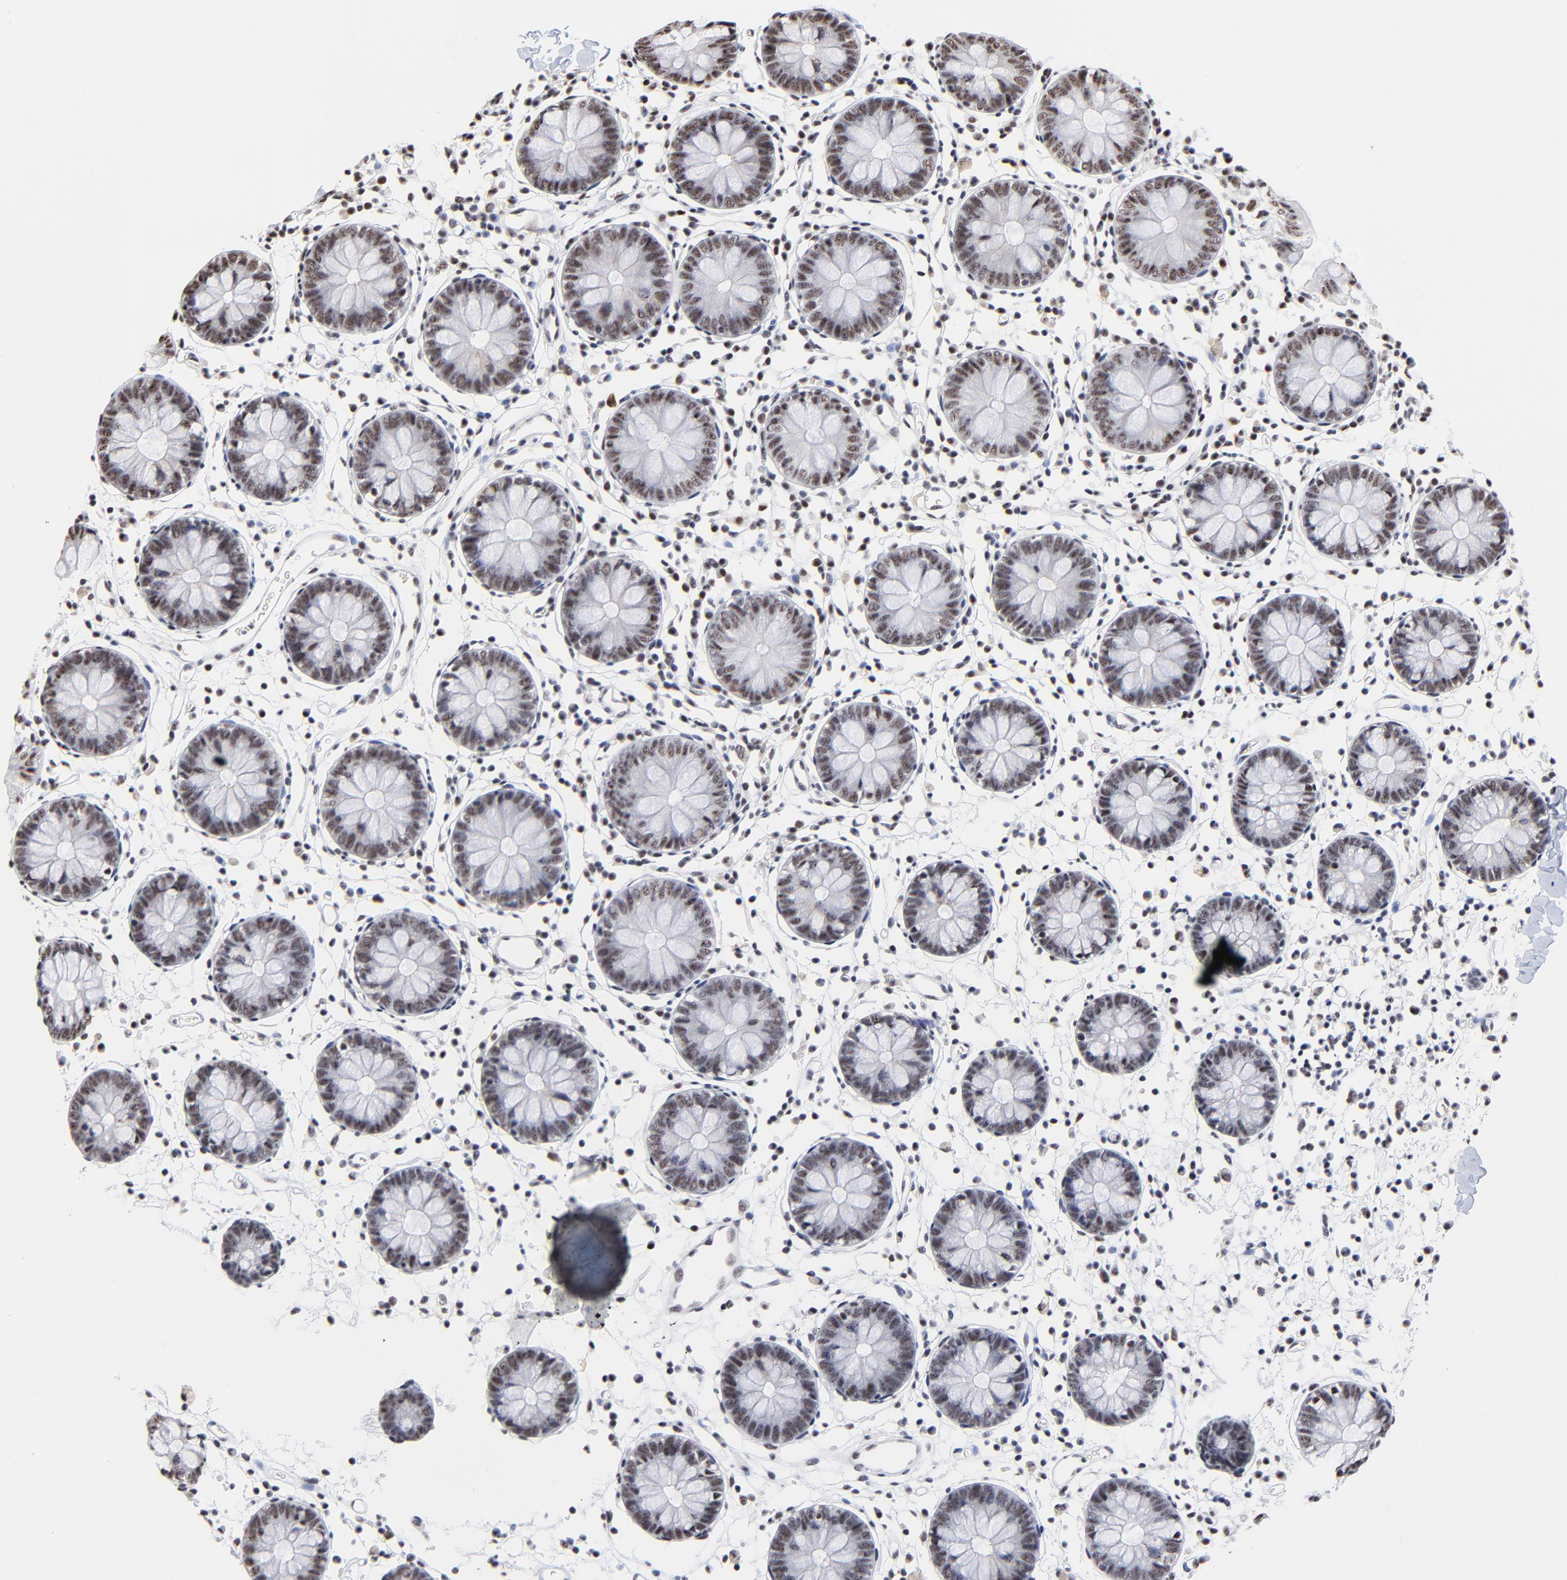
{"staining": {"intensity": "weak", "quantity": ">75%", "location": "nuclear"}, "tissue": "colon", "cell_type": "Endothelial cells", "image_type": "normal", "snomed": [{"axis": "morphology", "description": "Normal tissue, NOS"}, {"axis": "topography", "description": "Colon"}], "caption": "Normal colon demonstrates weak nuclear positivity in approximately >75% of endothelial cells, visualized by immunohistochemistry.", "gene": "MBD4", "patient": {"sex": "male", "age": 14}}